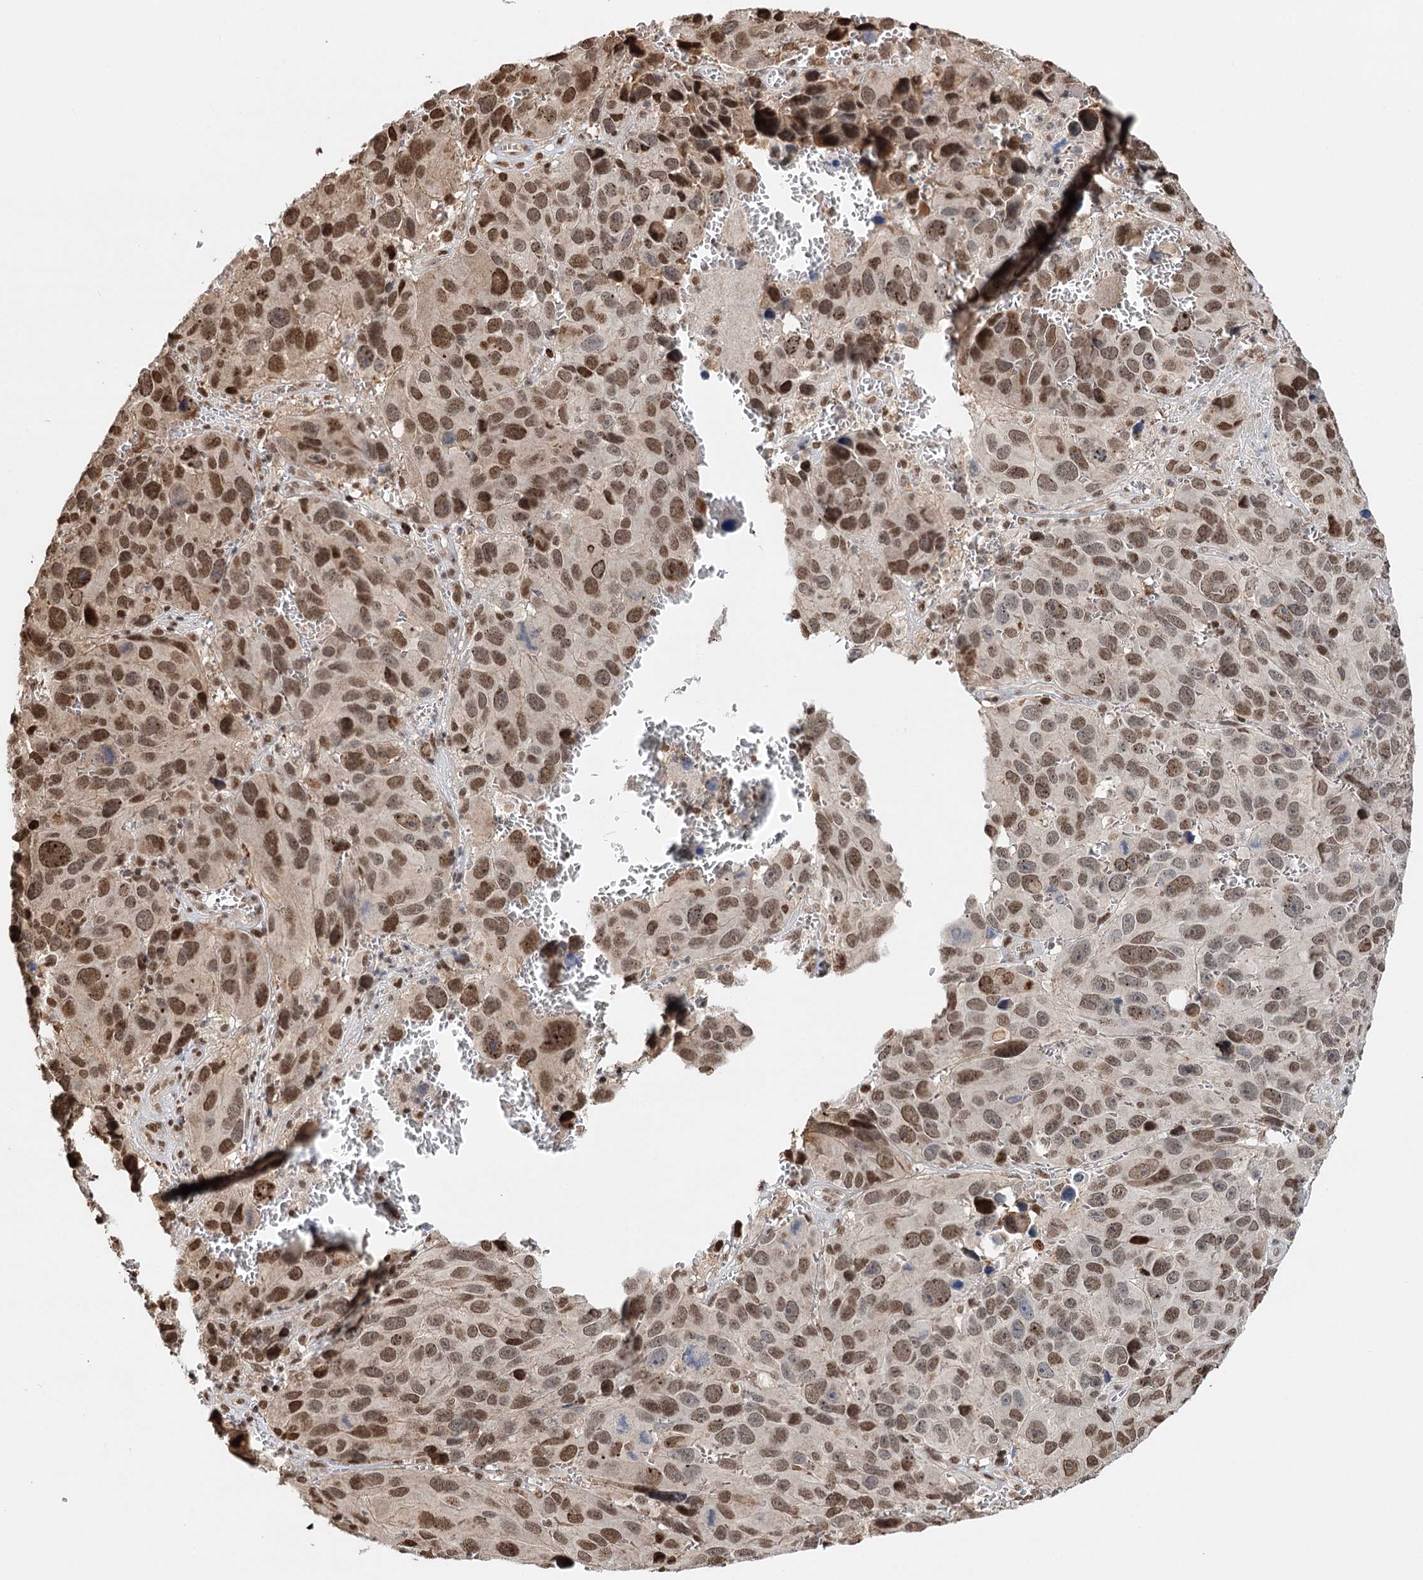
{"staining": {"intensity": "moderate", "quantity": ">75%", "location": "nuclear"}, "tissue": "melanoma", "cell_type": "Tumor cells", "image_type": "cancer", "snomed": [{"axis": "morphology", "description": "Malignant melanoma, NOS"}, {"axis": "topography", "description": "Skin"}], "caption": "Moderate nuclear expression is identified in approximately >75% of tumor cells in malignant melanoma. (Stains: DAB (3,3'-diaminobenzidine) in brown, nuclei in blue, Microscopy: brightfield microscopy at high magnification).", "gene": "RPS27A", "patient": {"sex": "male", "age": 84}}